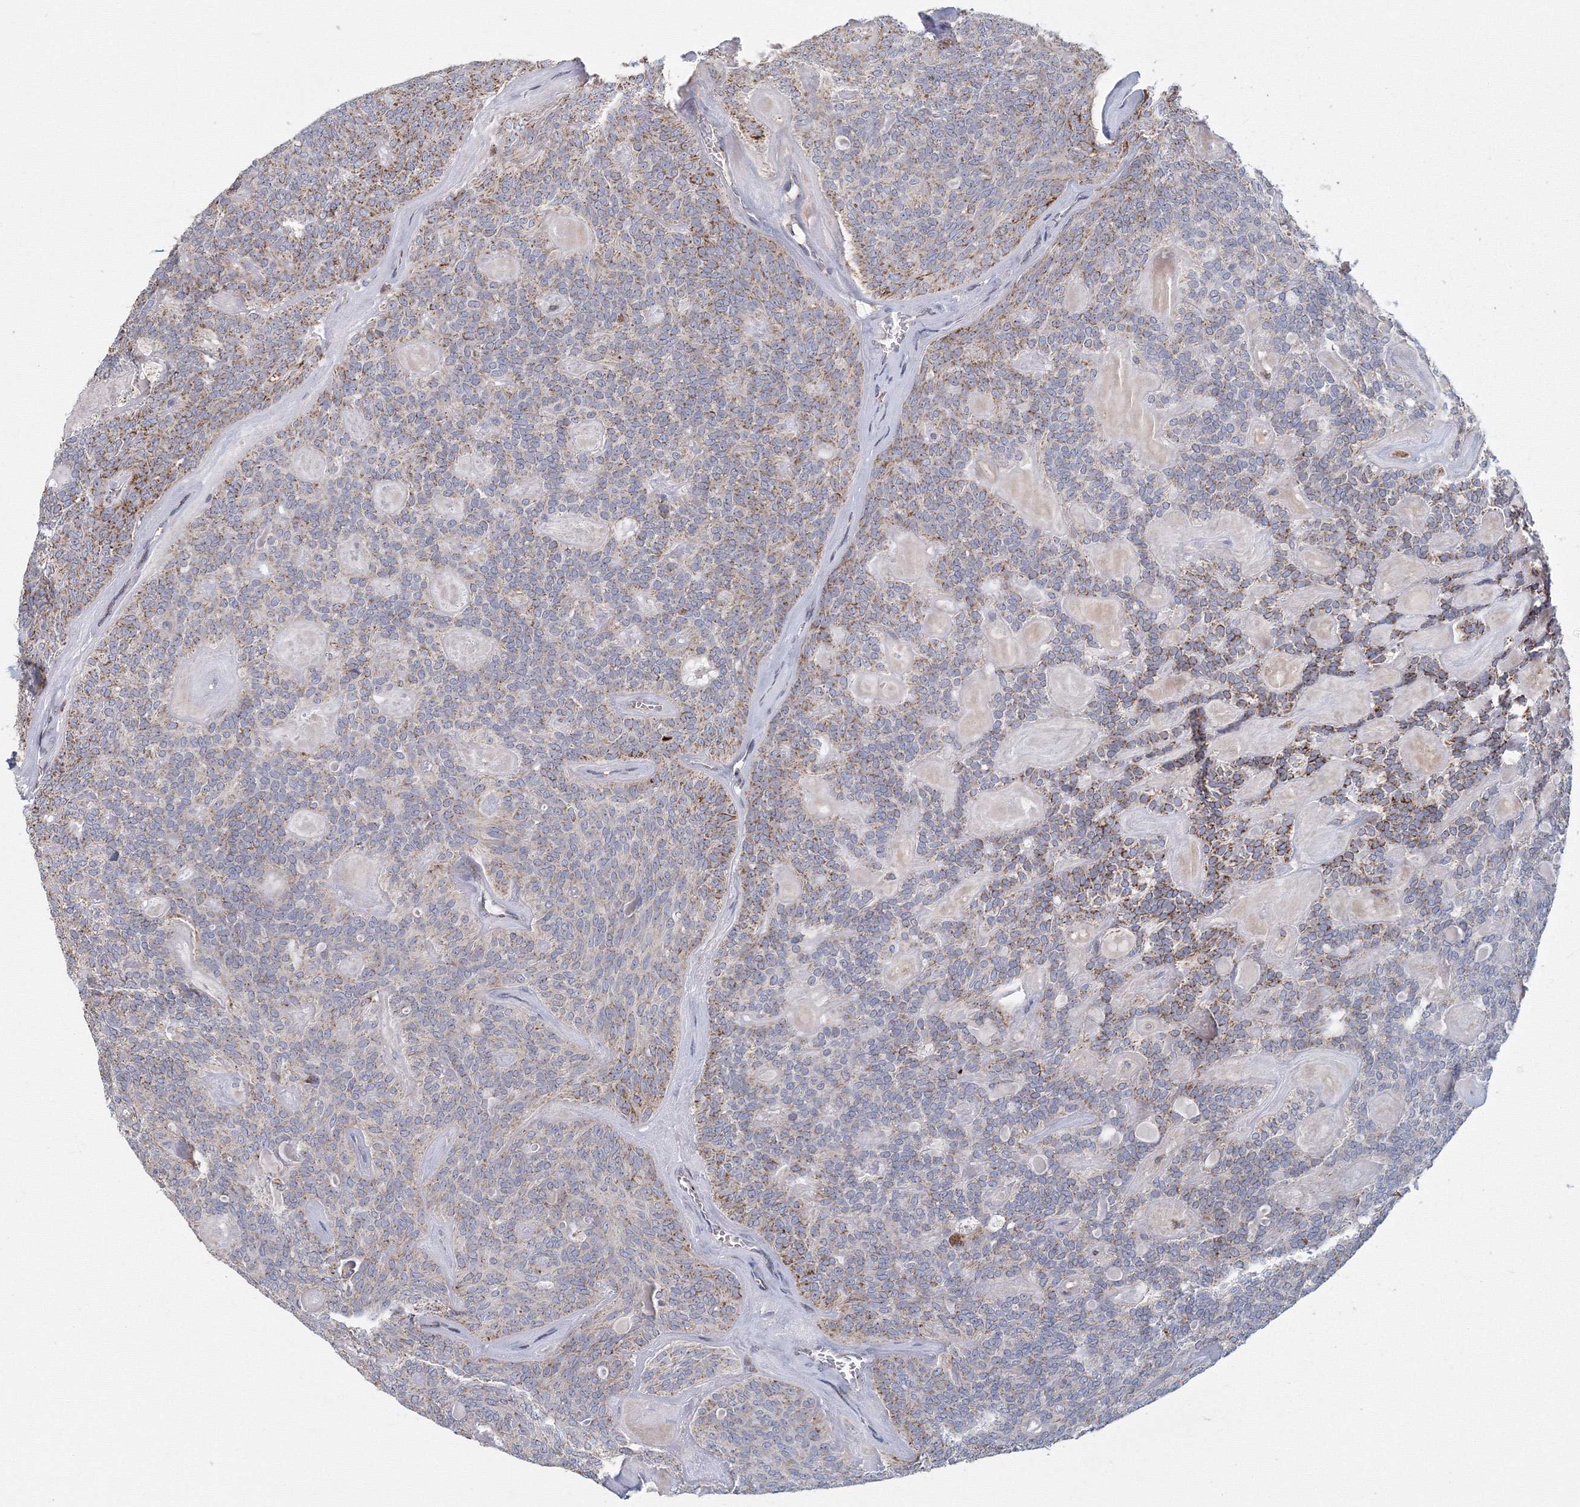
{"staining": {"intensity": "moderate", "quantity": "25%-75%", "location": "cytoplasmic/membranous"}, "tissue": "head and neck cancer", "cell_type": "Tumor cells", "image_type": "cancer", "snomed": [{"axis": "morphology", "description": "Adenocarcinoma, NOS"}, {"axis": "topography", "description": "Head-Neck"}], "caption": "Tumor cells exhibit medium levels of moderate cytoplasmic/membranous staining in about 25%-75% of cells in human head and neck cancer (adenocarcinoma).", "gene": "GRPEL1", "patient": {"sex": "male", "age": 66}}